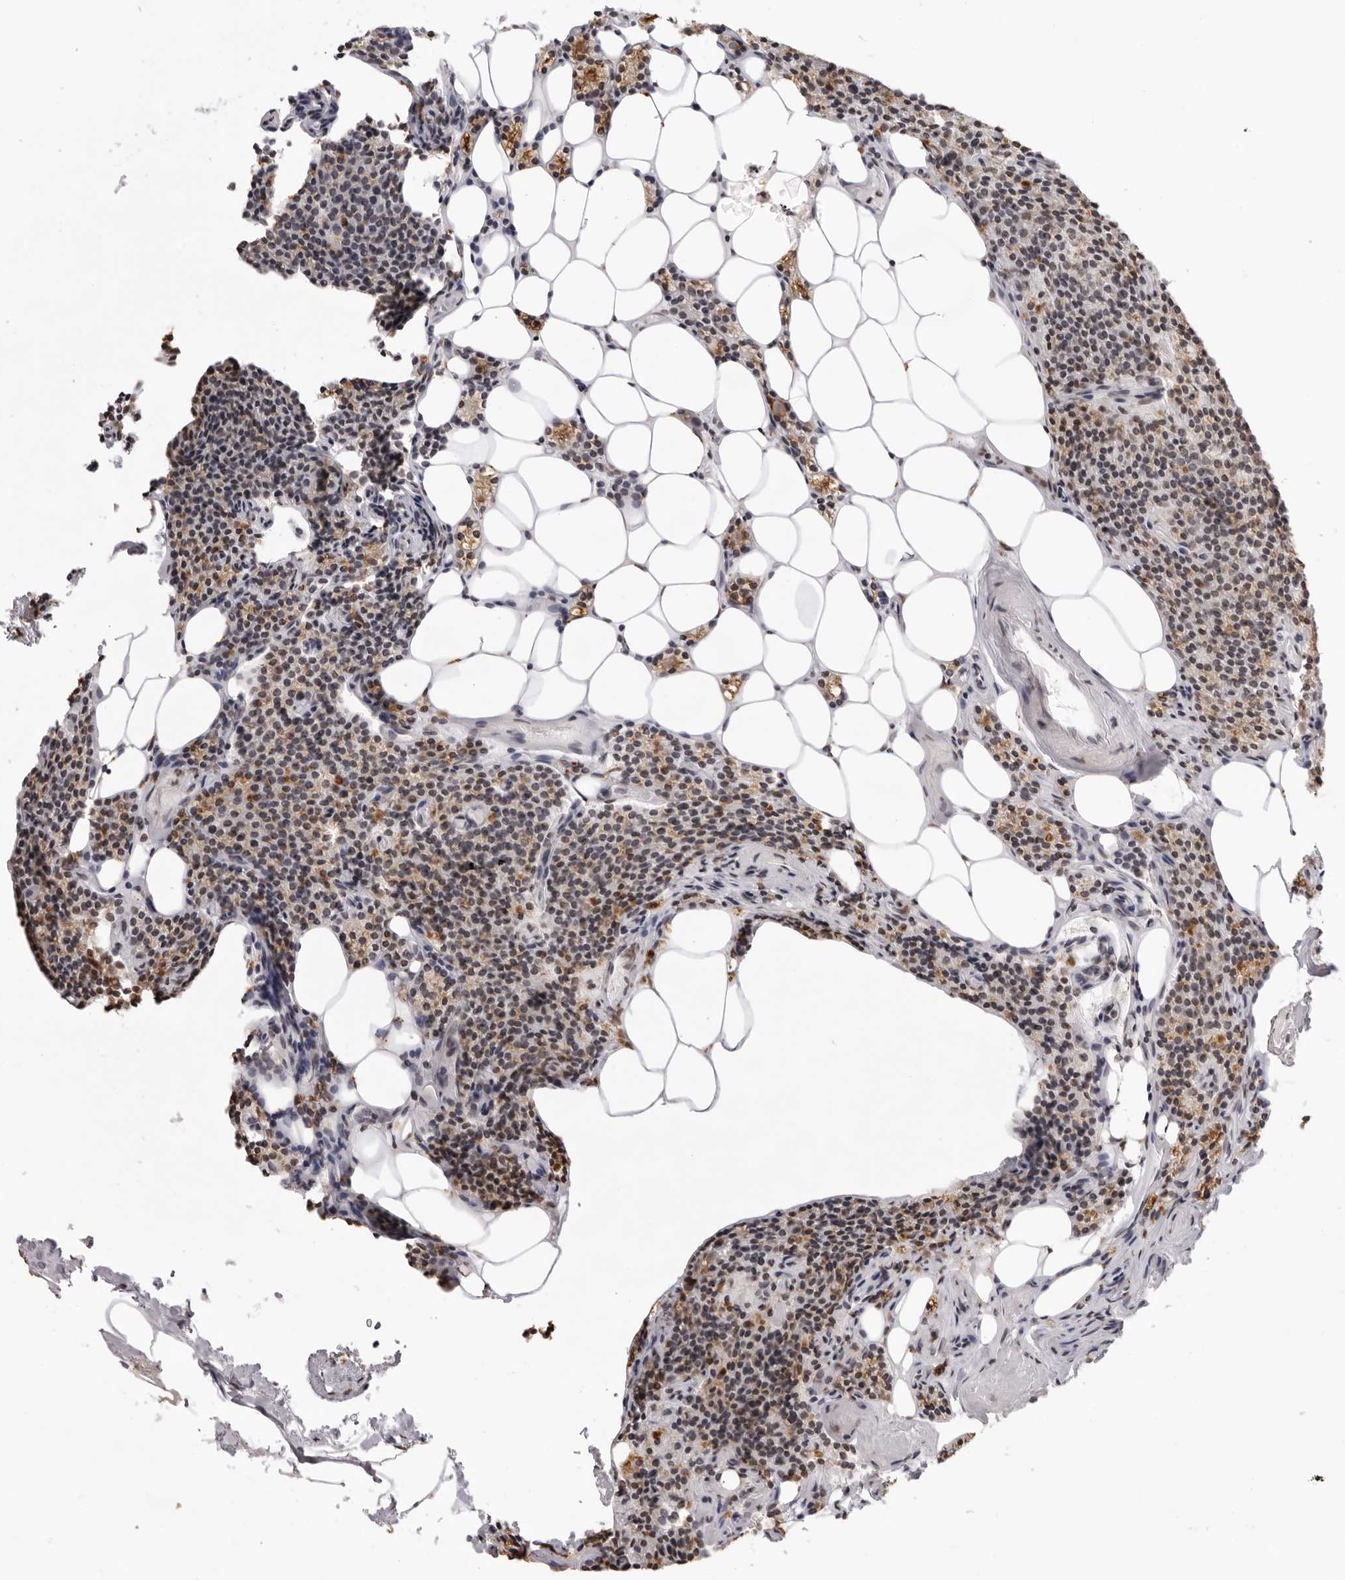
{"staining": {"intensity": "moderate", "quantity": "<25%", "location": "cytoplasmic/membranous"}, "tissue": "parathyroid gland", "cell_type": "Glandular cells", "image_type": "normal", "snomed": [{"axis": "morphology", "description": "Normal tissue, NOS"}, {"axis": "topography", "description": "Parathyroid gland"}], "caption": "This is a photomicrograph of immunohistochemistry (IHC) staining of unremarkable parathyroid gland, which shows moderate staining in the cytoplasmic/membranous of glandular cells.", "gene": "NTM", "patient": {"sex": "female", "age": 71}}